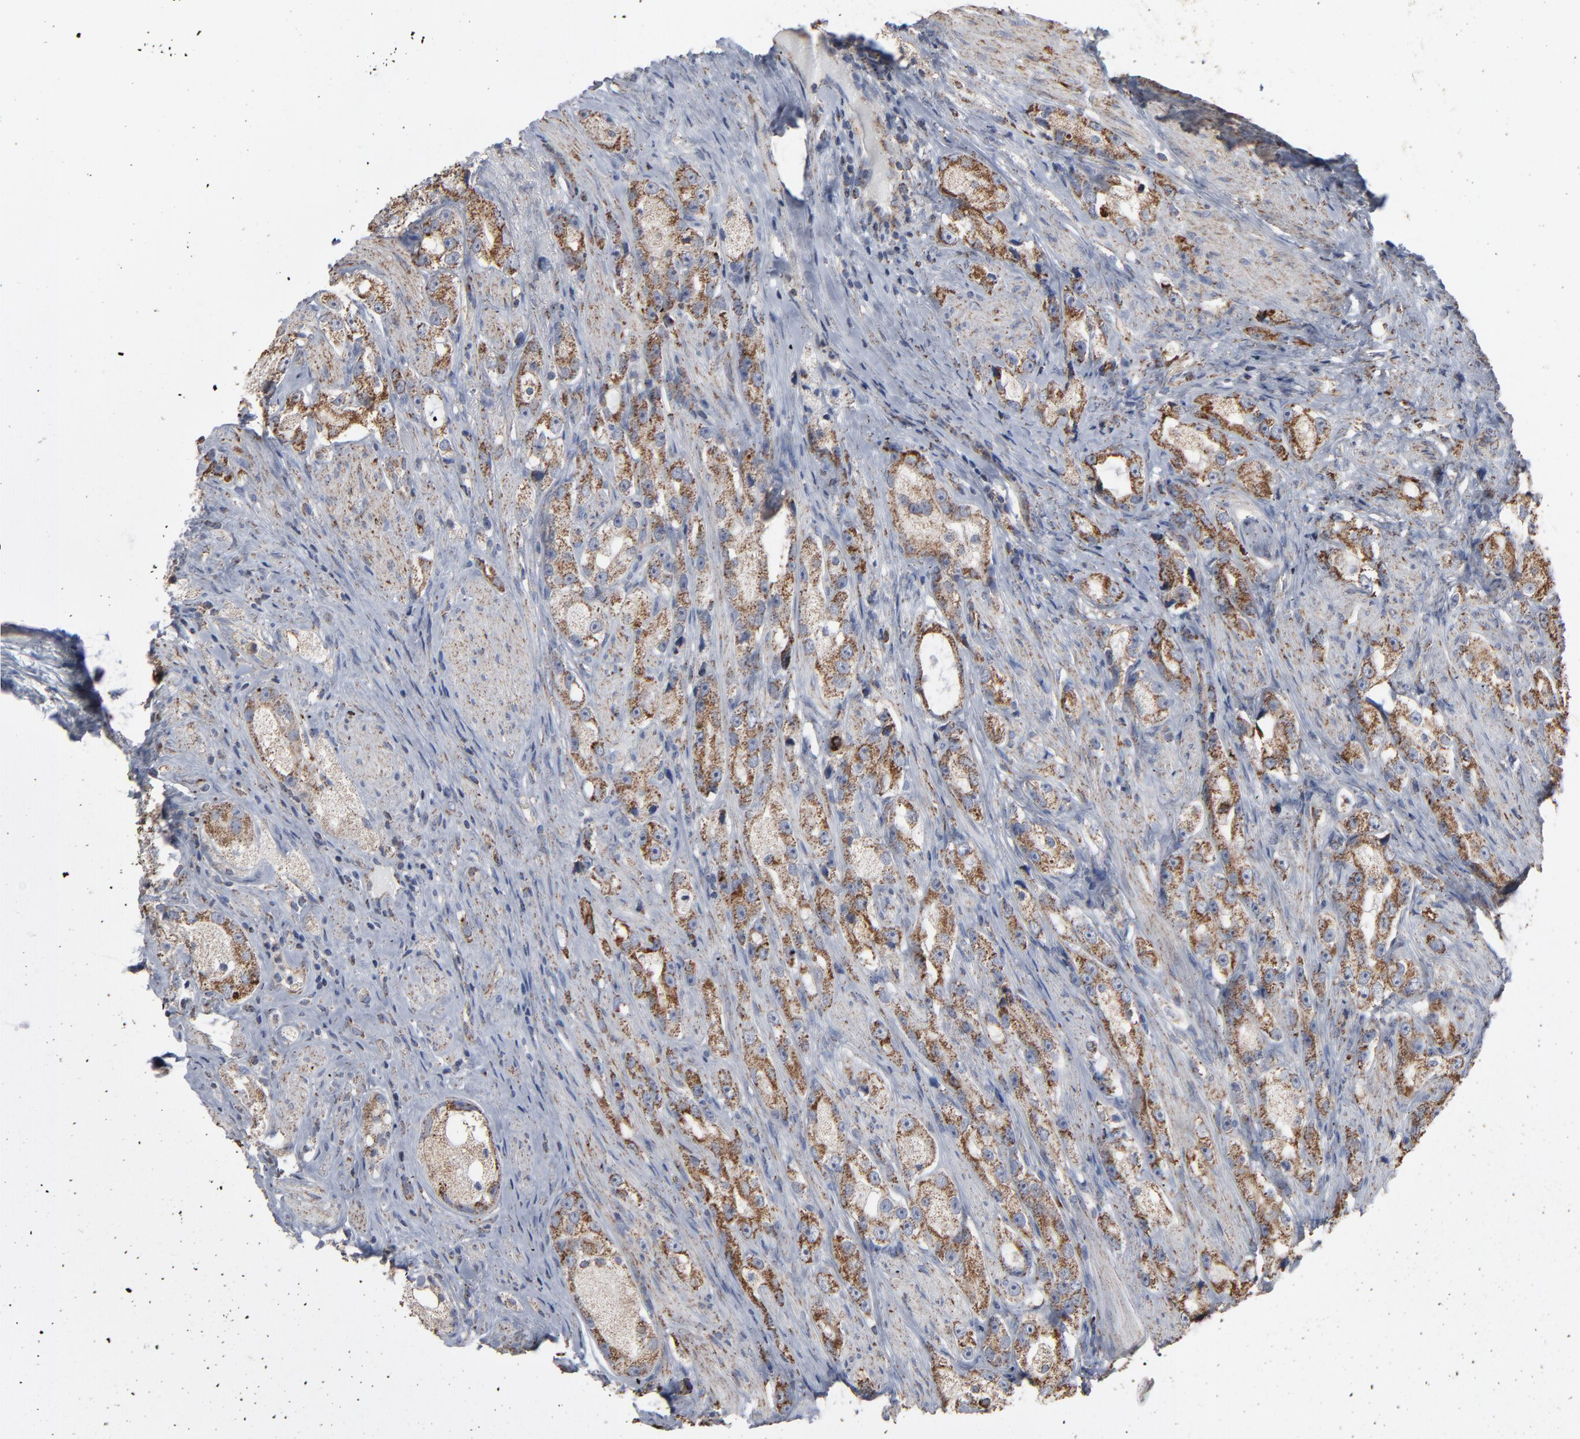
{"staining": {"intensity": "strong", "quantity": ">75%", "location": "cytoplasmic/membranous"}, "tissue": "prostate cancer", "cell_type": "Tumor cells", "image_type": "cancer", "snomed": [{"axis": "morphology", "description": "Adenocarcinoma, High grade"}, {"axis": "topography", "description": "Prostate"}], "caption": "Immunohistochemistry (IHC) of human high-grade adenocarcinoma (prostate) displays high levels of strong cytoplasmic/membranous staining in approximately >75% of tumor cells. (Brightfield microscopy of DAB IHC at high magnification).", "gene": "UQCRC1", "patient": {"sex": "male", "age": 63}}